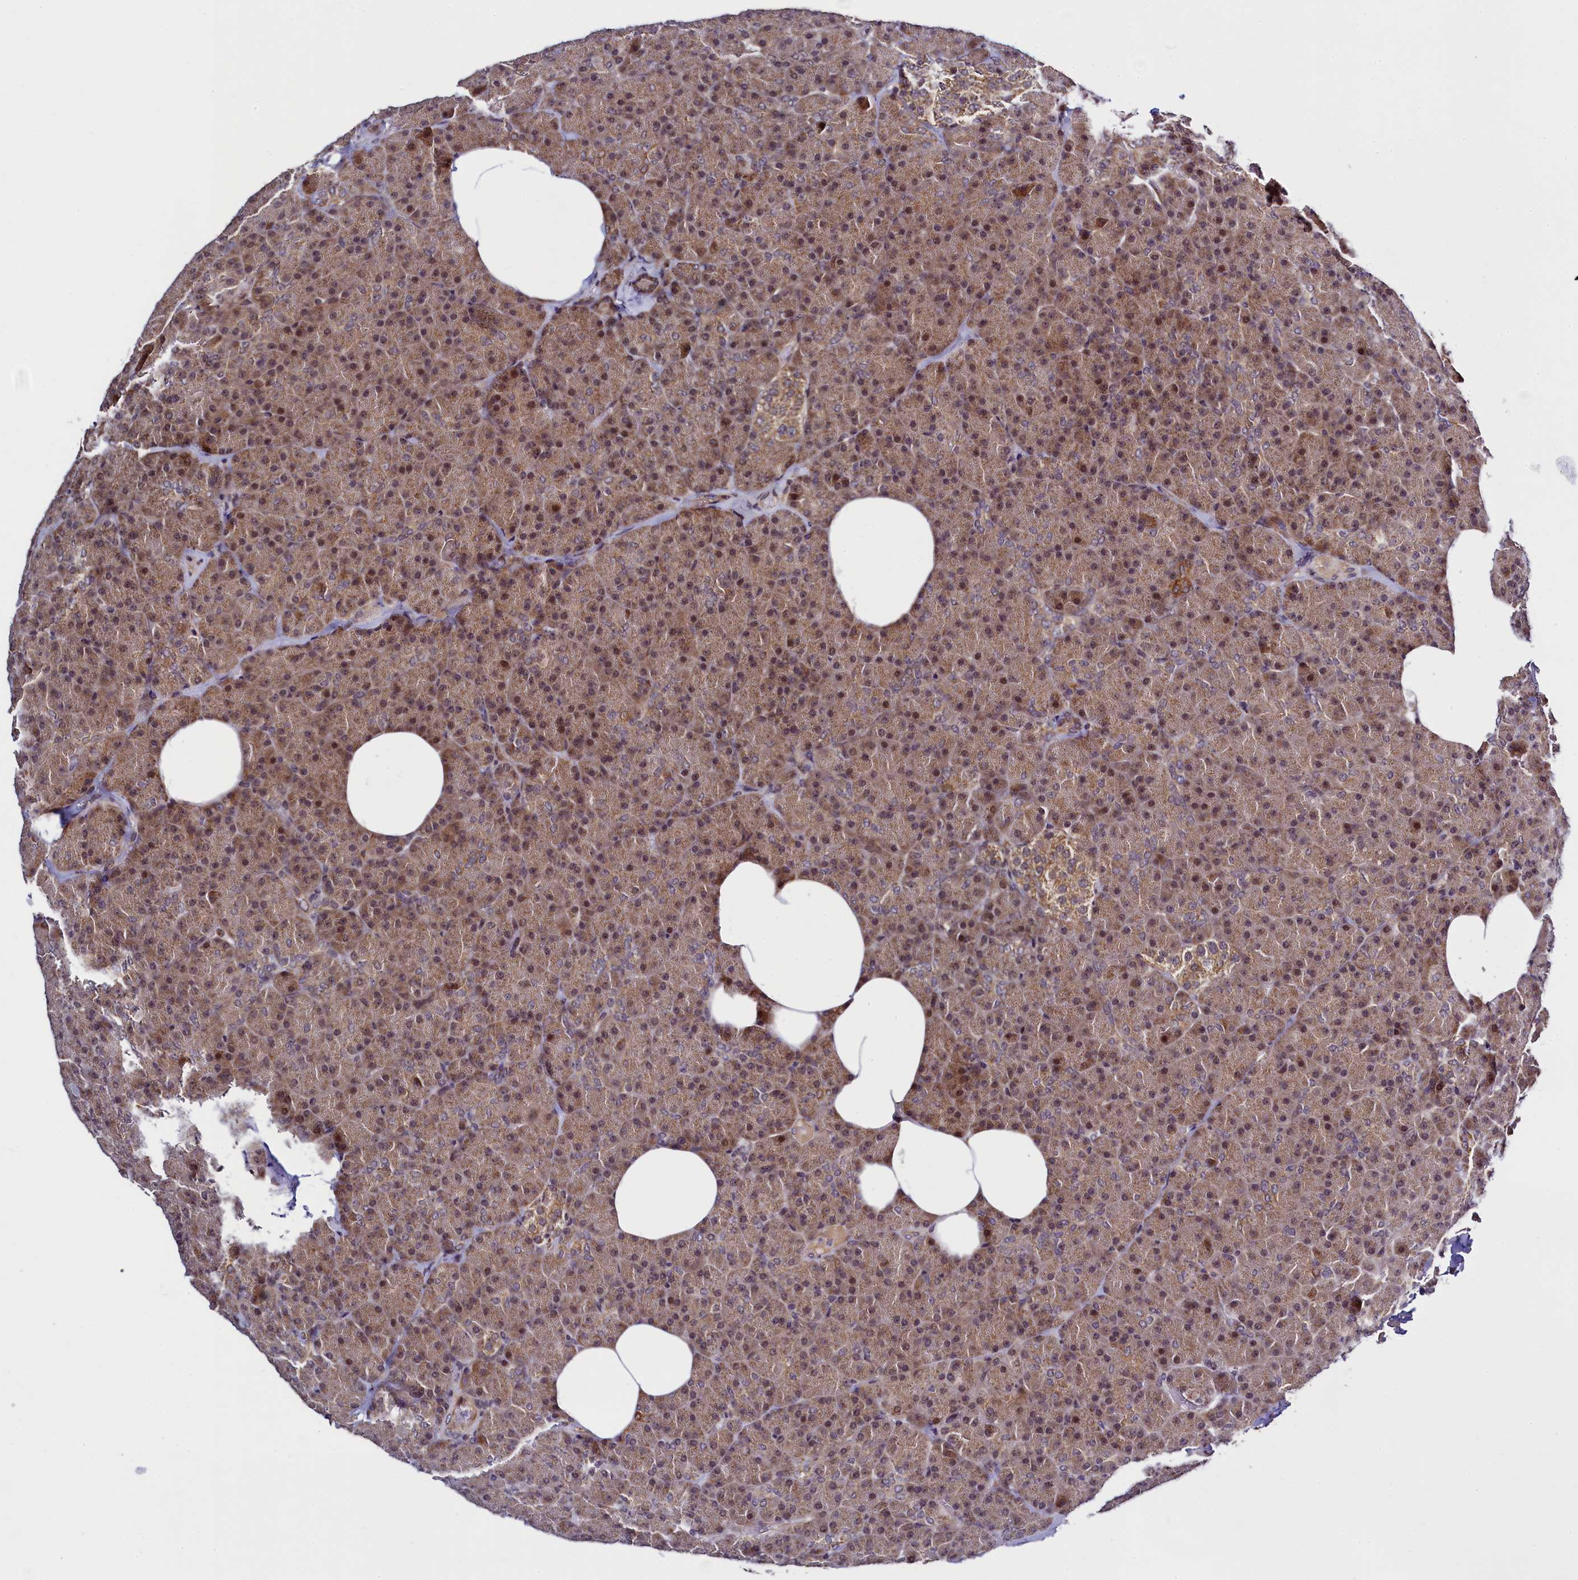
{"staining": {"intensity": "moderate", "quantity": ">75%", "location": "cytoplasmic/membranous,nuclear"}, "tissue": "pancreas", "cell_type": "Exocrine glandular cells", "image_type": "normal", "snomed": [{"axis": "morphology", "description": "Normal tissue, NOS"}, {"axis": "morphology", "description": "Carcinoid, malignant, NOS"}, {"axis": "topography", "description": "Pancreas"}], "caption": "Human pancreas stained for a protein (brown) displays moderate cytoplasmic/membranous,nuclear positive staining in approximately >75% of exocrine glandular cells.", "gene": "RBFA", "patient": {"sex": "female", "age": 35}}